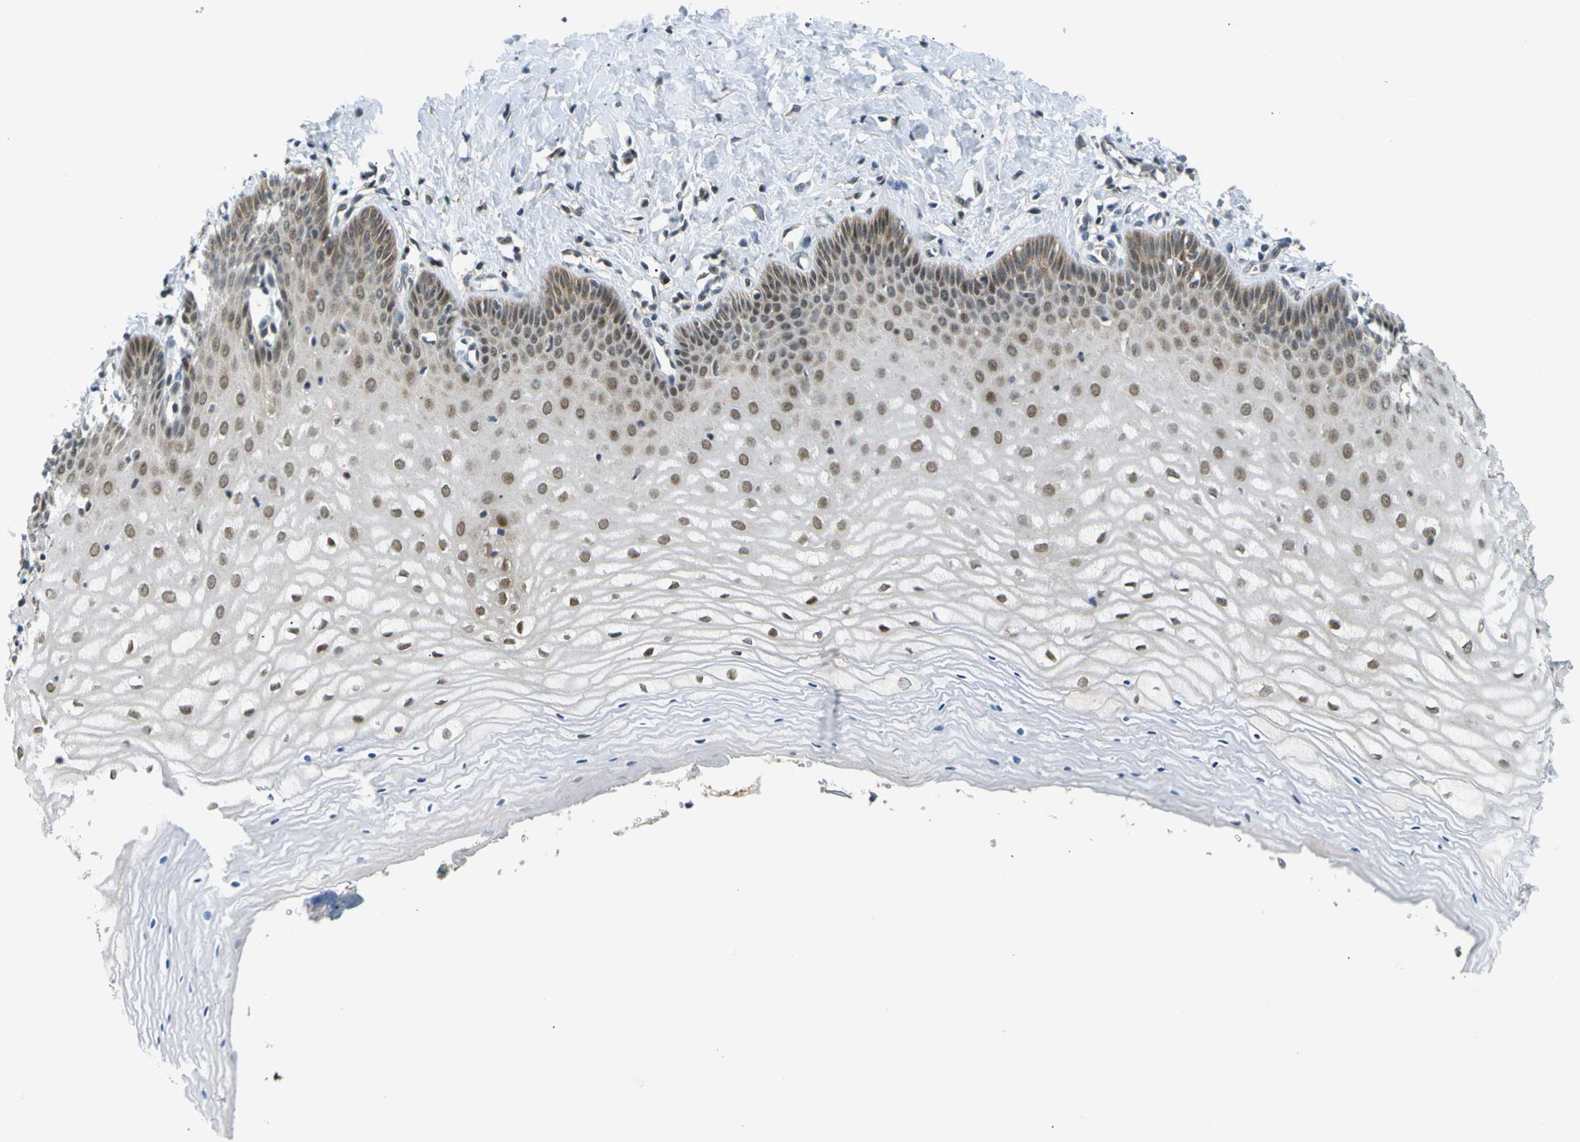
{"staining": {"intensity": "strong", "quantity": ">75%", "location": "cytoplasmic/membranous,nuclear"}, "tissue": "cervix", "cell_type": "Glandular cells", "image_type": "normal", "snomed": [{"axis": "morphology", "description": "Normal tissue, NOS"}, {"axis": "topography", "description": "Cervix"}], "caption": "Cervix was stained to show a protein in brown. There is high levels of strong cytoplasmic/membranous,nuclear positivity in approximately >75% of glandular cells. (DAB (3,3'-diaminobenzidine) IHC, brown staining for protein, blue staining for nuclei).", "gene": "SKP1", "patient": {"sex": "female", "age": 55}}